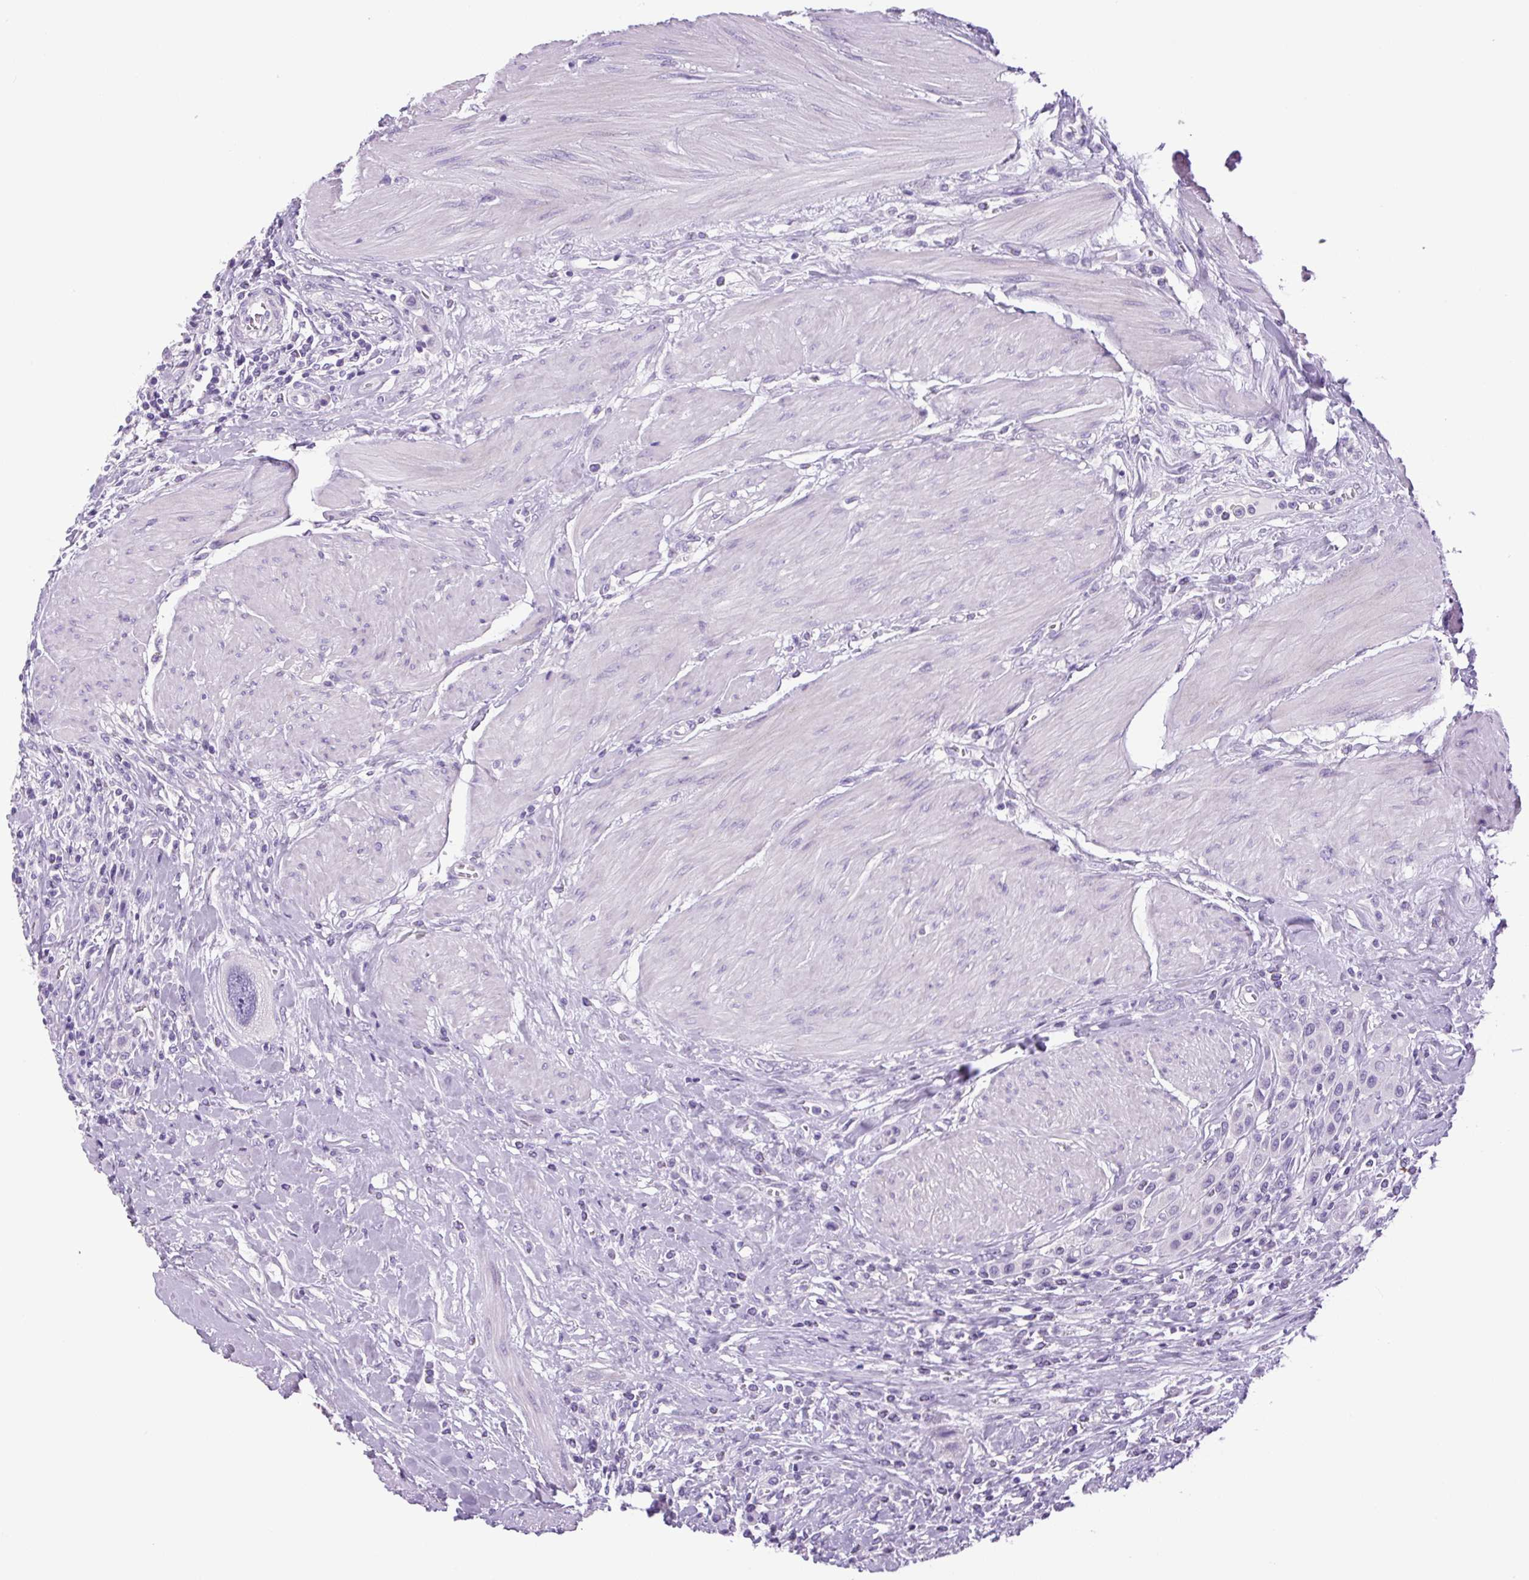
{"staining": {"intensity": "negative", "quantity": "none", "location": "none"}, "tissue": "urothelial cancer", "cell_type": "Tumor cells", "image_type": "cancer", "snomed": [{"axis": "morphology", "description": "Urothelial carcinoma, High grade"}, {"axis": "topography", "description": "Urinary bladder"}], "caption": "An immunohistochemistry (IHC) photomicrograph of high-grade urothelial carcinoma is shown. There is no staining in tumor cells of high-grade urothelial carcinoma.", "gene": "CHGA", "patient": {"sex": "male", "age": 50}}